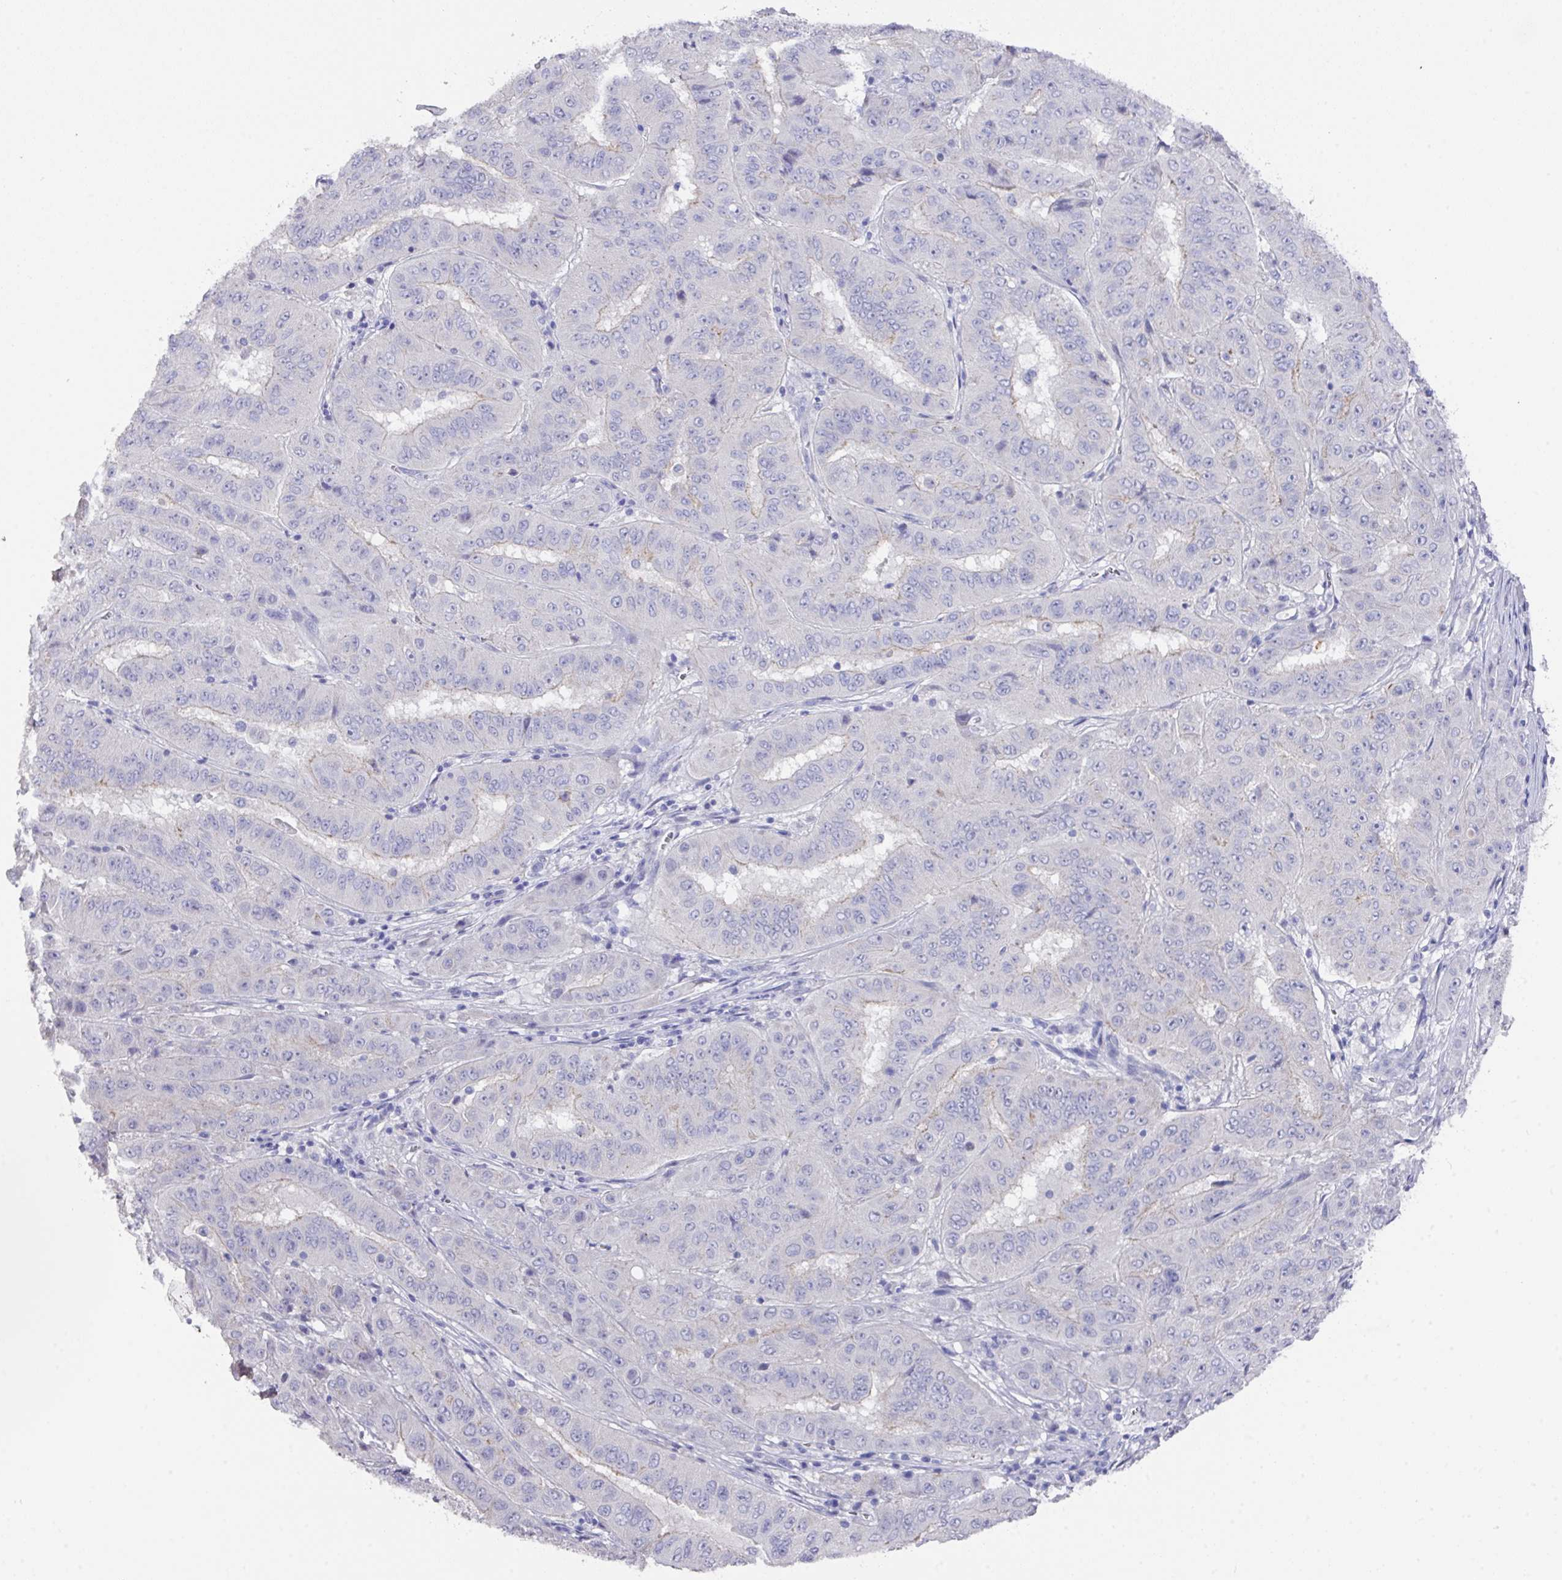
{"staining": {"intensity": "negative", "quantity": "none", "location": "none"}, "tissue": "pancreatic cancer", "cell_type": "Tumor cells", "image_type": "cancer", "snomed": [{"axis": "morphology", "description": "Adenocarcinoma, NOS"}, {"axis": "topography", "description": "Pancreas"}], "caption": "A high-resolution histopathology image shows immunohistochemistry staining of pancreatic adenocarcinoma, which demonstrates no significant staining in tumor cells.", "gene": "DAZL", "patient": {"sex": "male", "age": 63}}